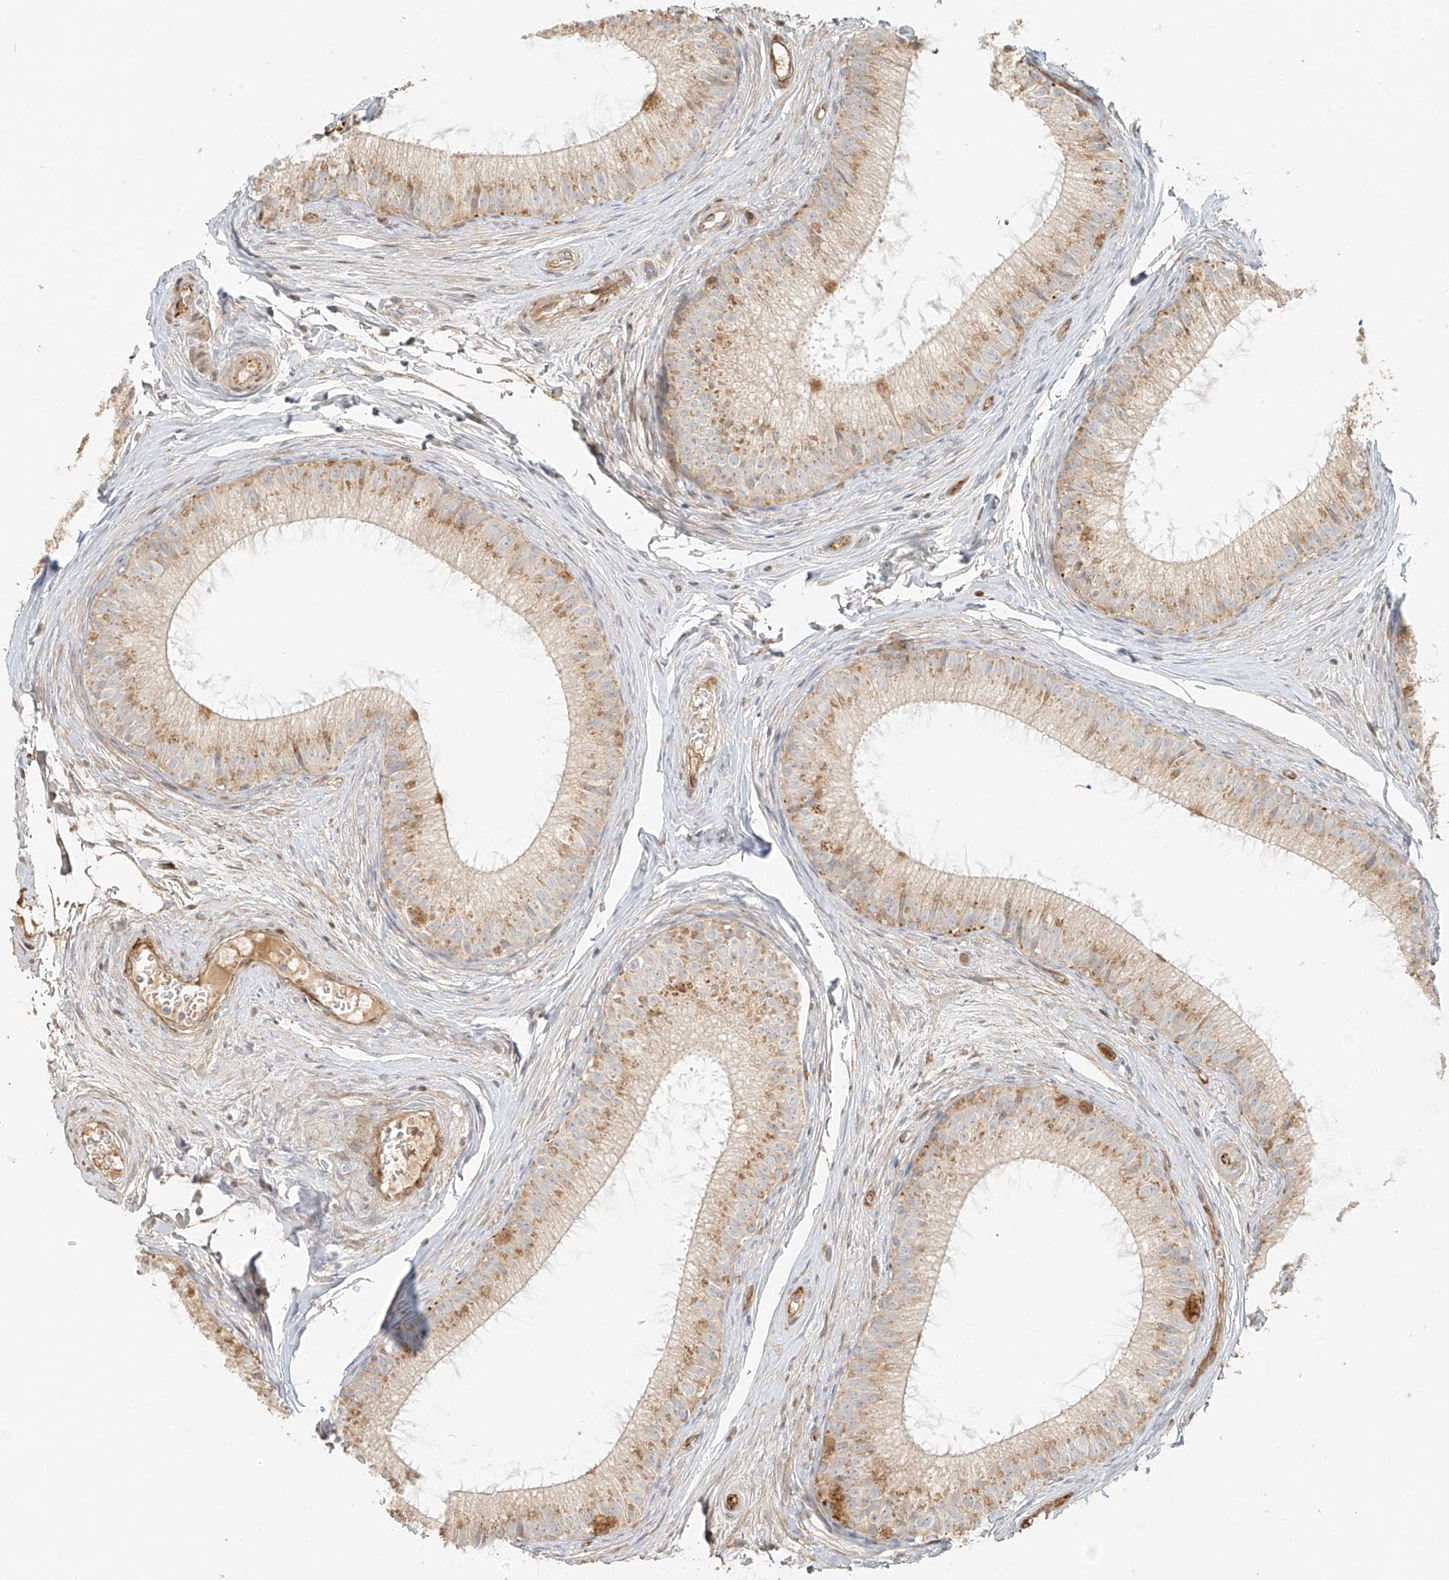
{"staining": {"intensity": "moderate", "quantity": "25%-75%", "location": "cytoplasmic/membranous"}, "tissue": "epididymis", "cell_type": "Glandular cells", "image_type": "normal", "snomed": [{"axis": "morphology", "description": "Normal tissue, NOS"}, {"axis": "topography", "description": "Epididymis"}], "caption": "A medium amount of moderate cytoplasmic/membranous staining is present in about 25%-75% of glandular cells in benign epididymis.", "gene": "MIPEP", "patient": {"sex": "male", "age": 34}}